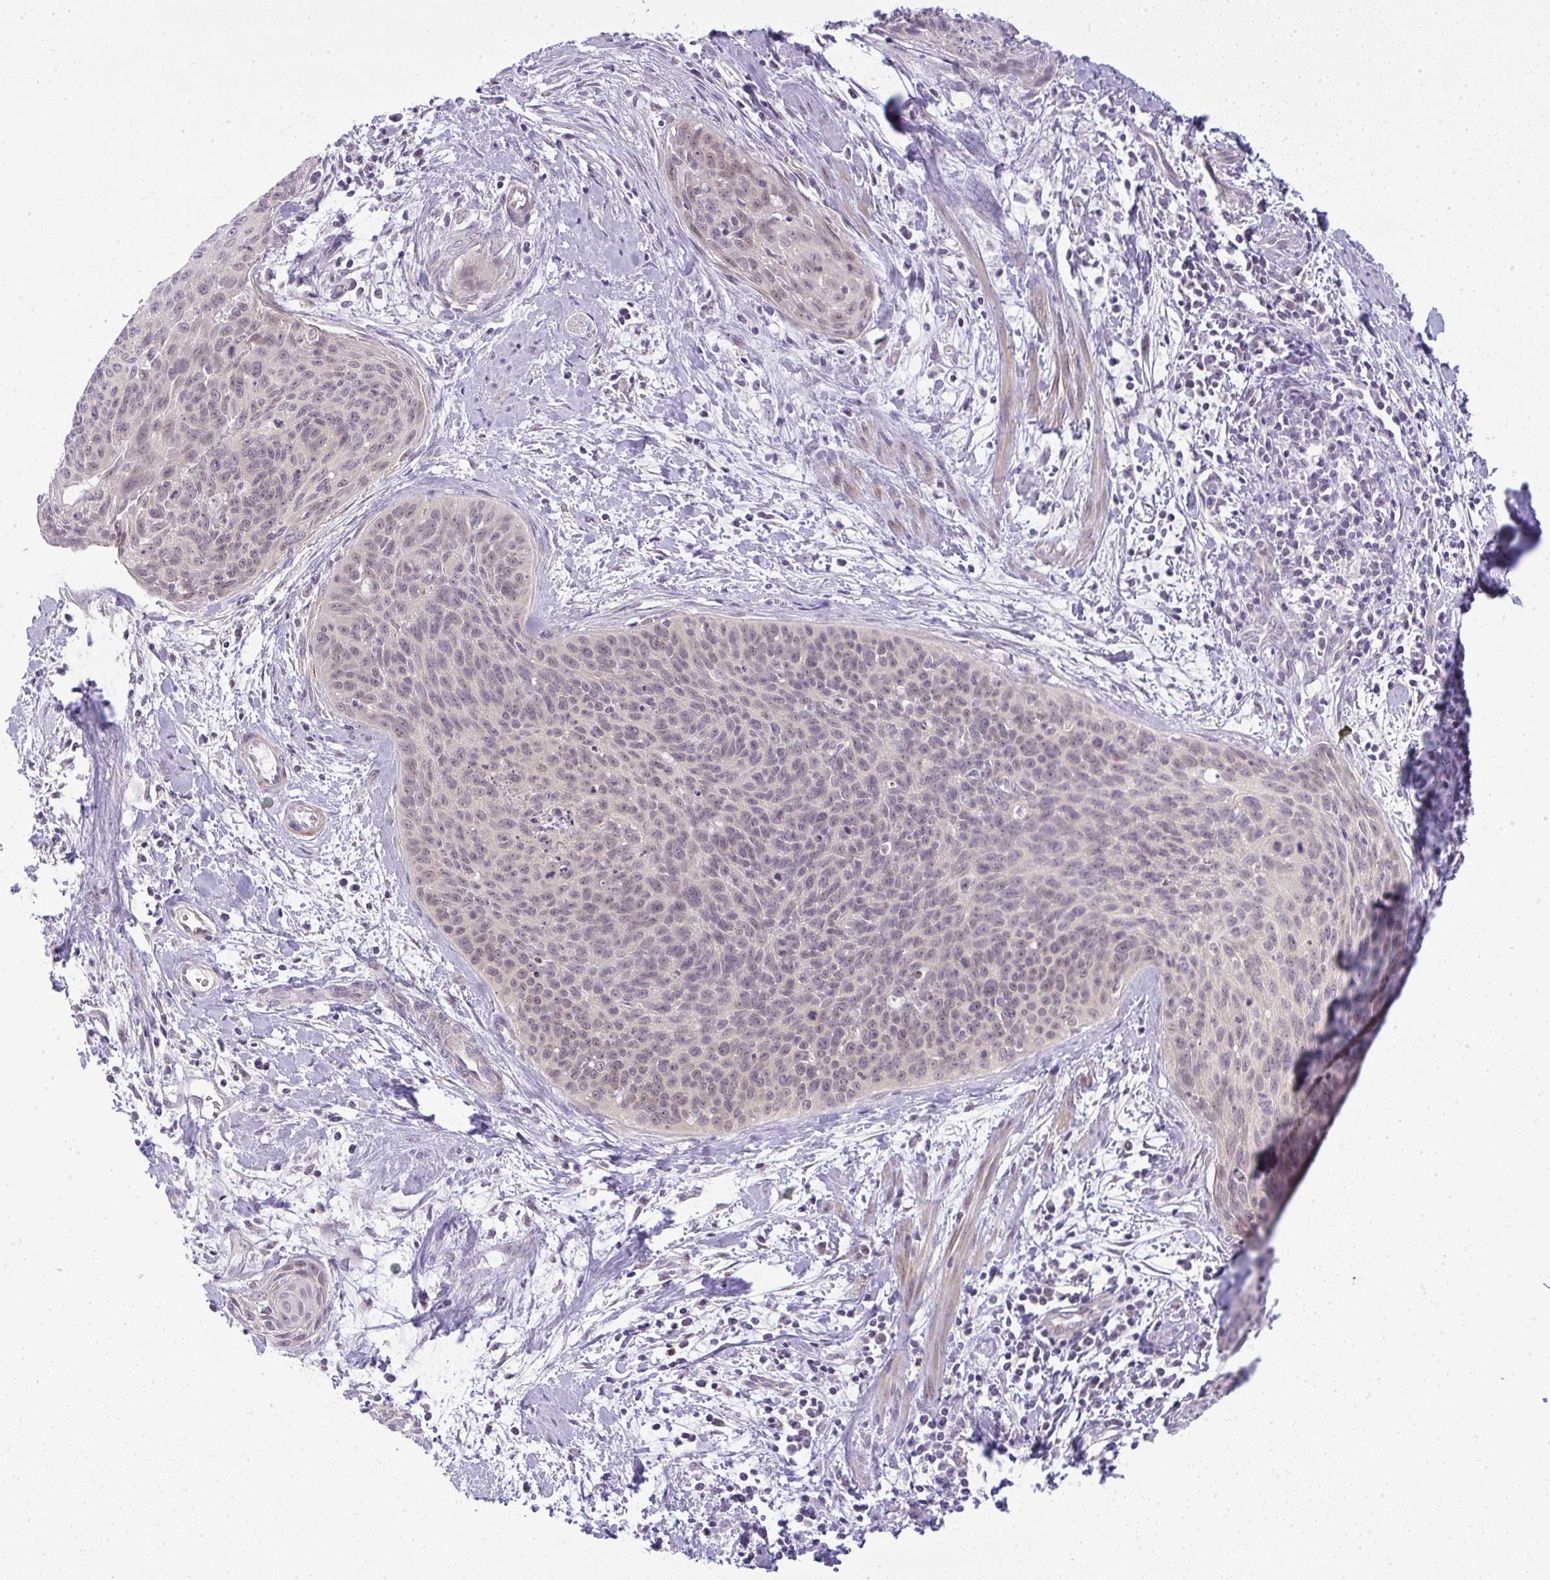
{"staining": {"intensity": "weak", "quantity": "<25%", "location": "nuclear"}, "tissue": "cervical cancer", "cell_type": "Tumor cells", "image_type": "cancer", "snomed": [{"axis": "morphology", "description": "Squamous cell carcinoma, NOS"}, {"axis": "topography", "description": "Cervix"}], "caption": "There is no significant expression in tumor cells of squamous cell carcinoma (cervical).", "gene": "DZIP1", "patient": {"sex": "female", "age": 55}}